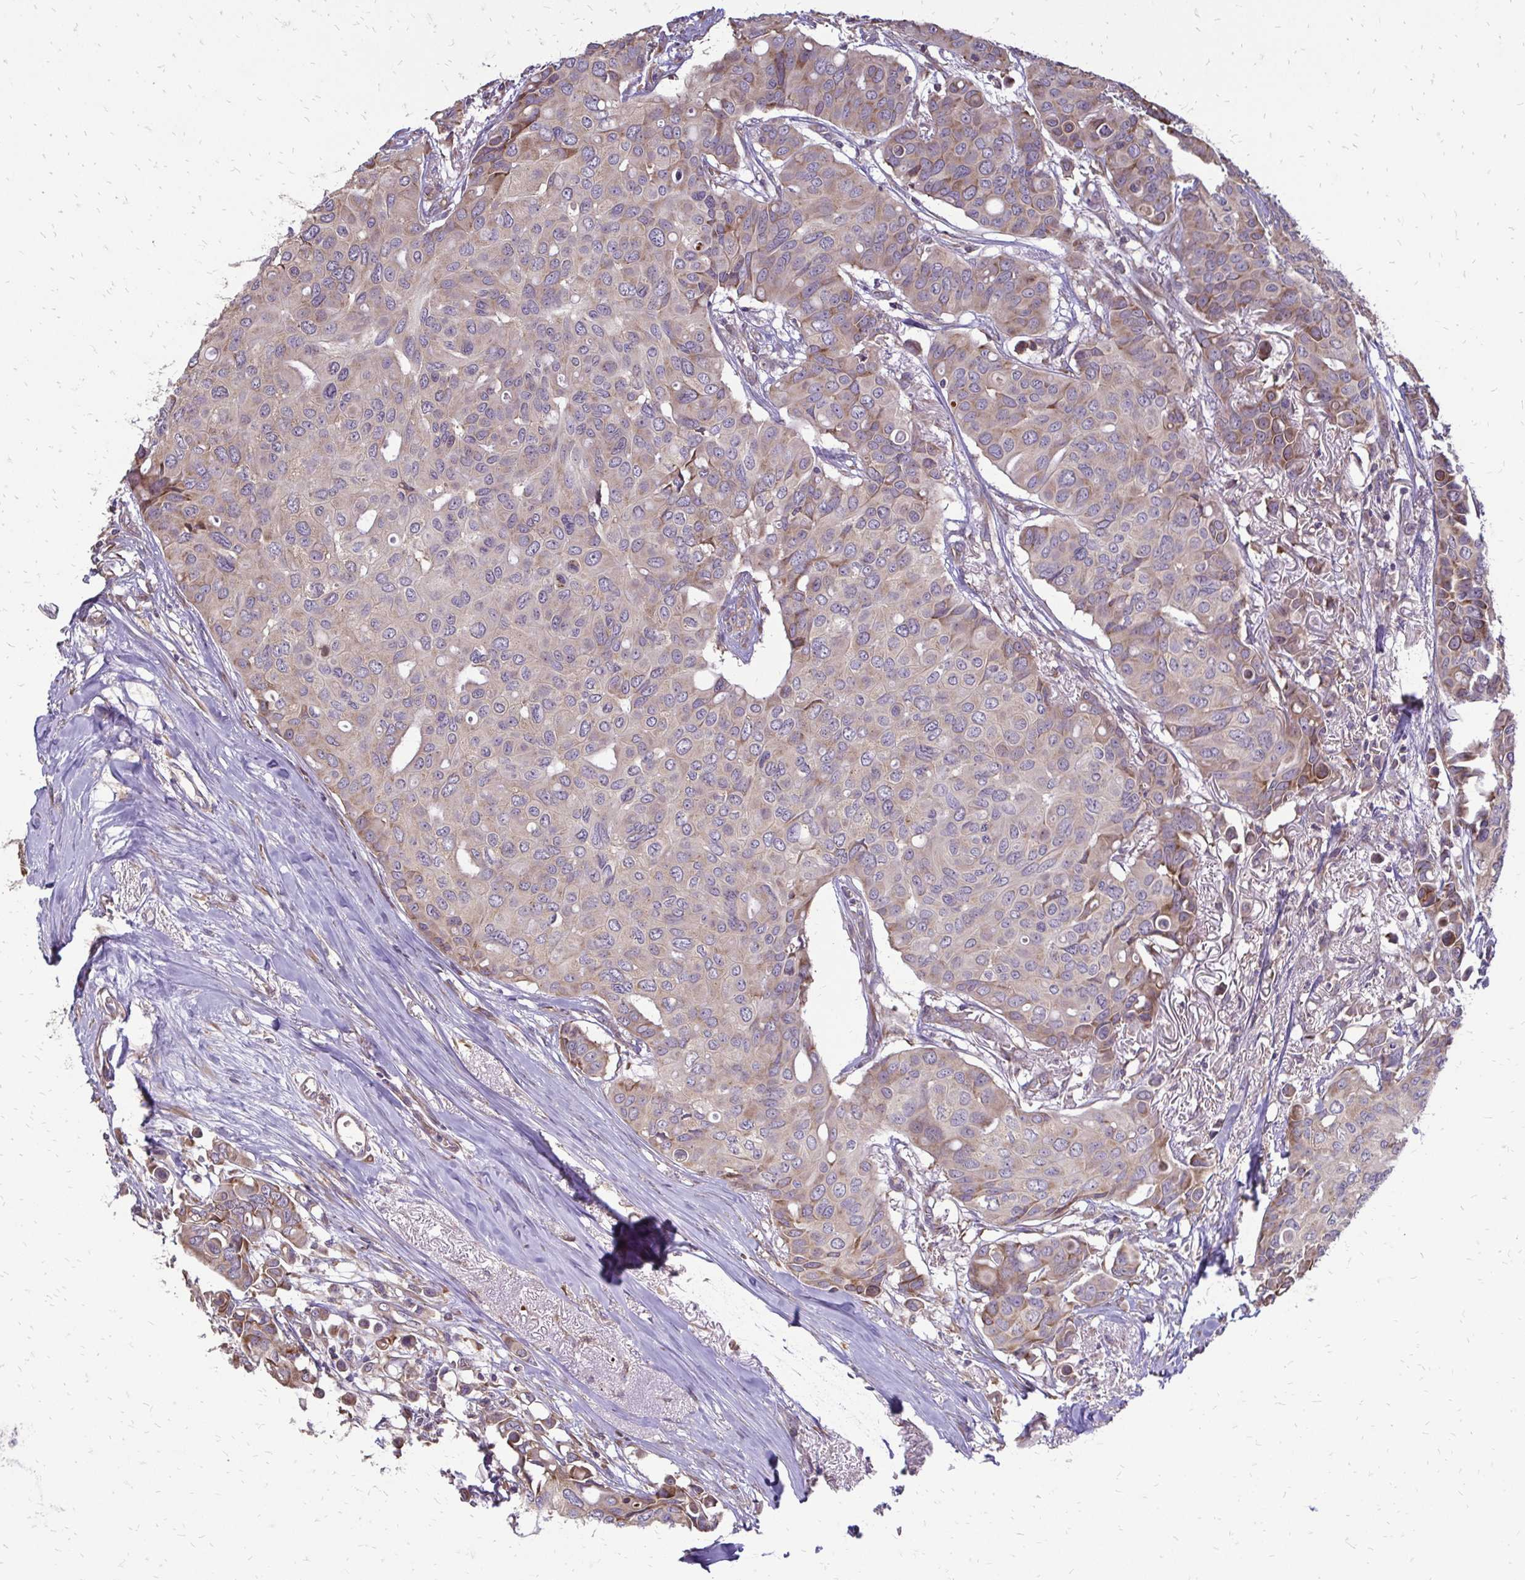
{"staining": {"intensity": "weak", "quantity": ">75%", "location": "cytoplasmic/membranous"}, "tissue": "breast cancer", "cell_type": "Tumor cells", "image_type": "cancer", "snomed": [{"axis": "morphology", "description": "Duct carcinoma"}, {"axis": "topography", "description": "Breast"}], "caption": "Immunohistochemical staining of human breast invasive ductal carcinoma exhibits low levels of weak cytoplasmic/membranous protein staining in approximately >75% of tumor cells. Nuclei are stained in blue.", "gene": "RPS3", "patient": {"sex": "female", "age": 54}}